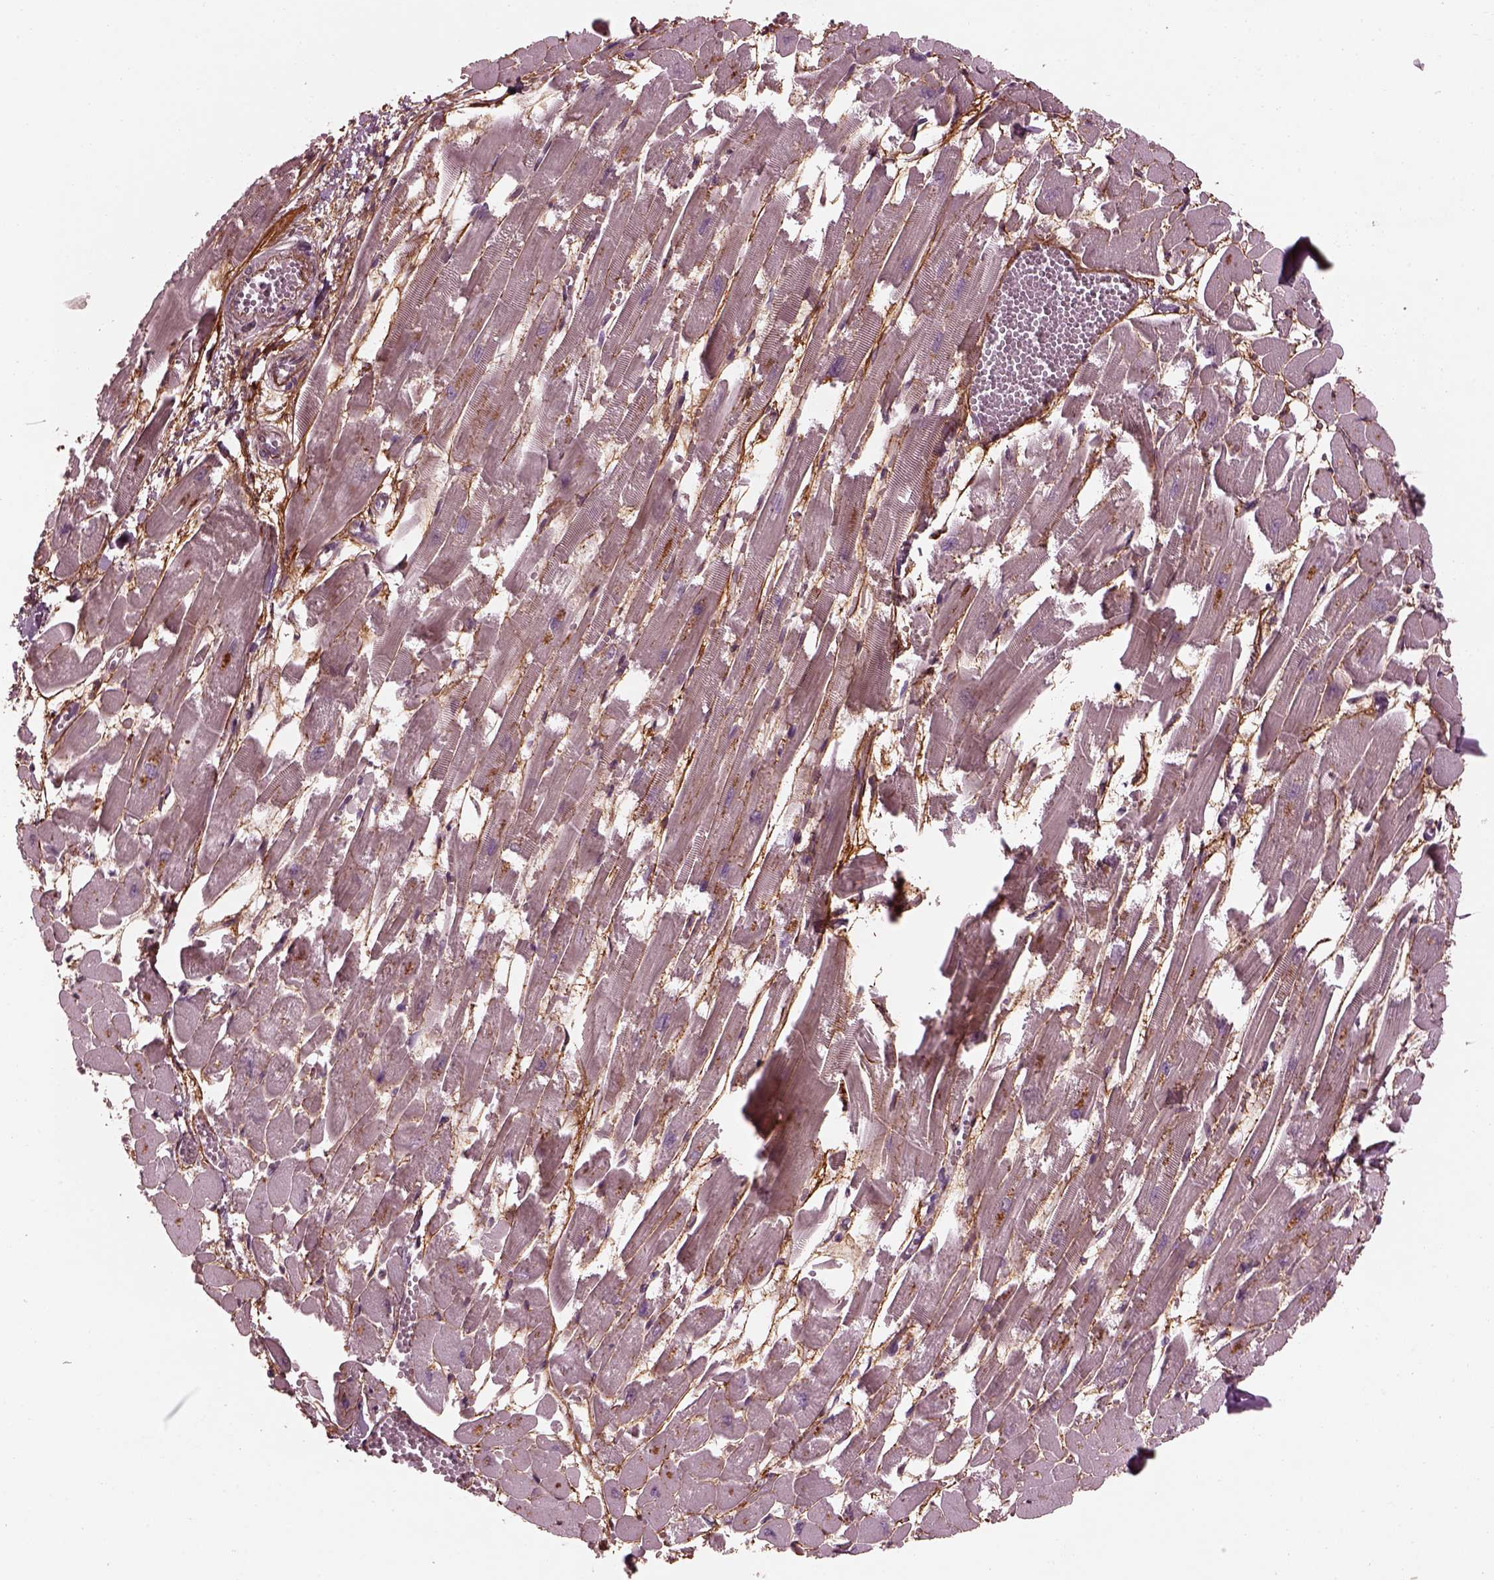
{"staining": {"intensity": "negative", "quantity": "none", "location": "none"}, "tissue": "heart muscle", "cell_type": "Cardiomyocytes", "image_type": "normal", "snomed": [{"axis": "morphology", "description": "Normal tissue, NOS"}, {"axis": "topography", "description": "Heart"}], "caption": "Heart muscle stained for a protein using immunohistochemistry (IHC) reveals no positivity cardiomyocytes.", "gene": "EFEMP1", "patient": {"sex": "female", "age": 52}}